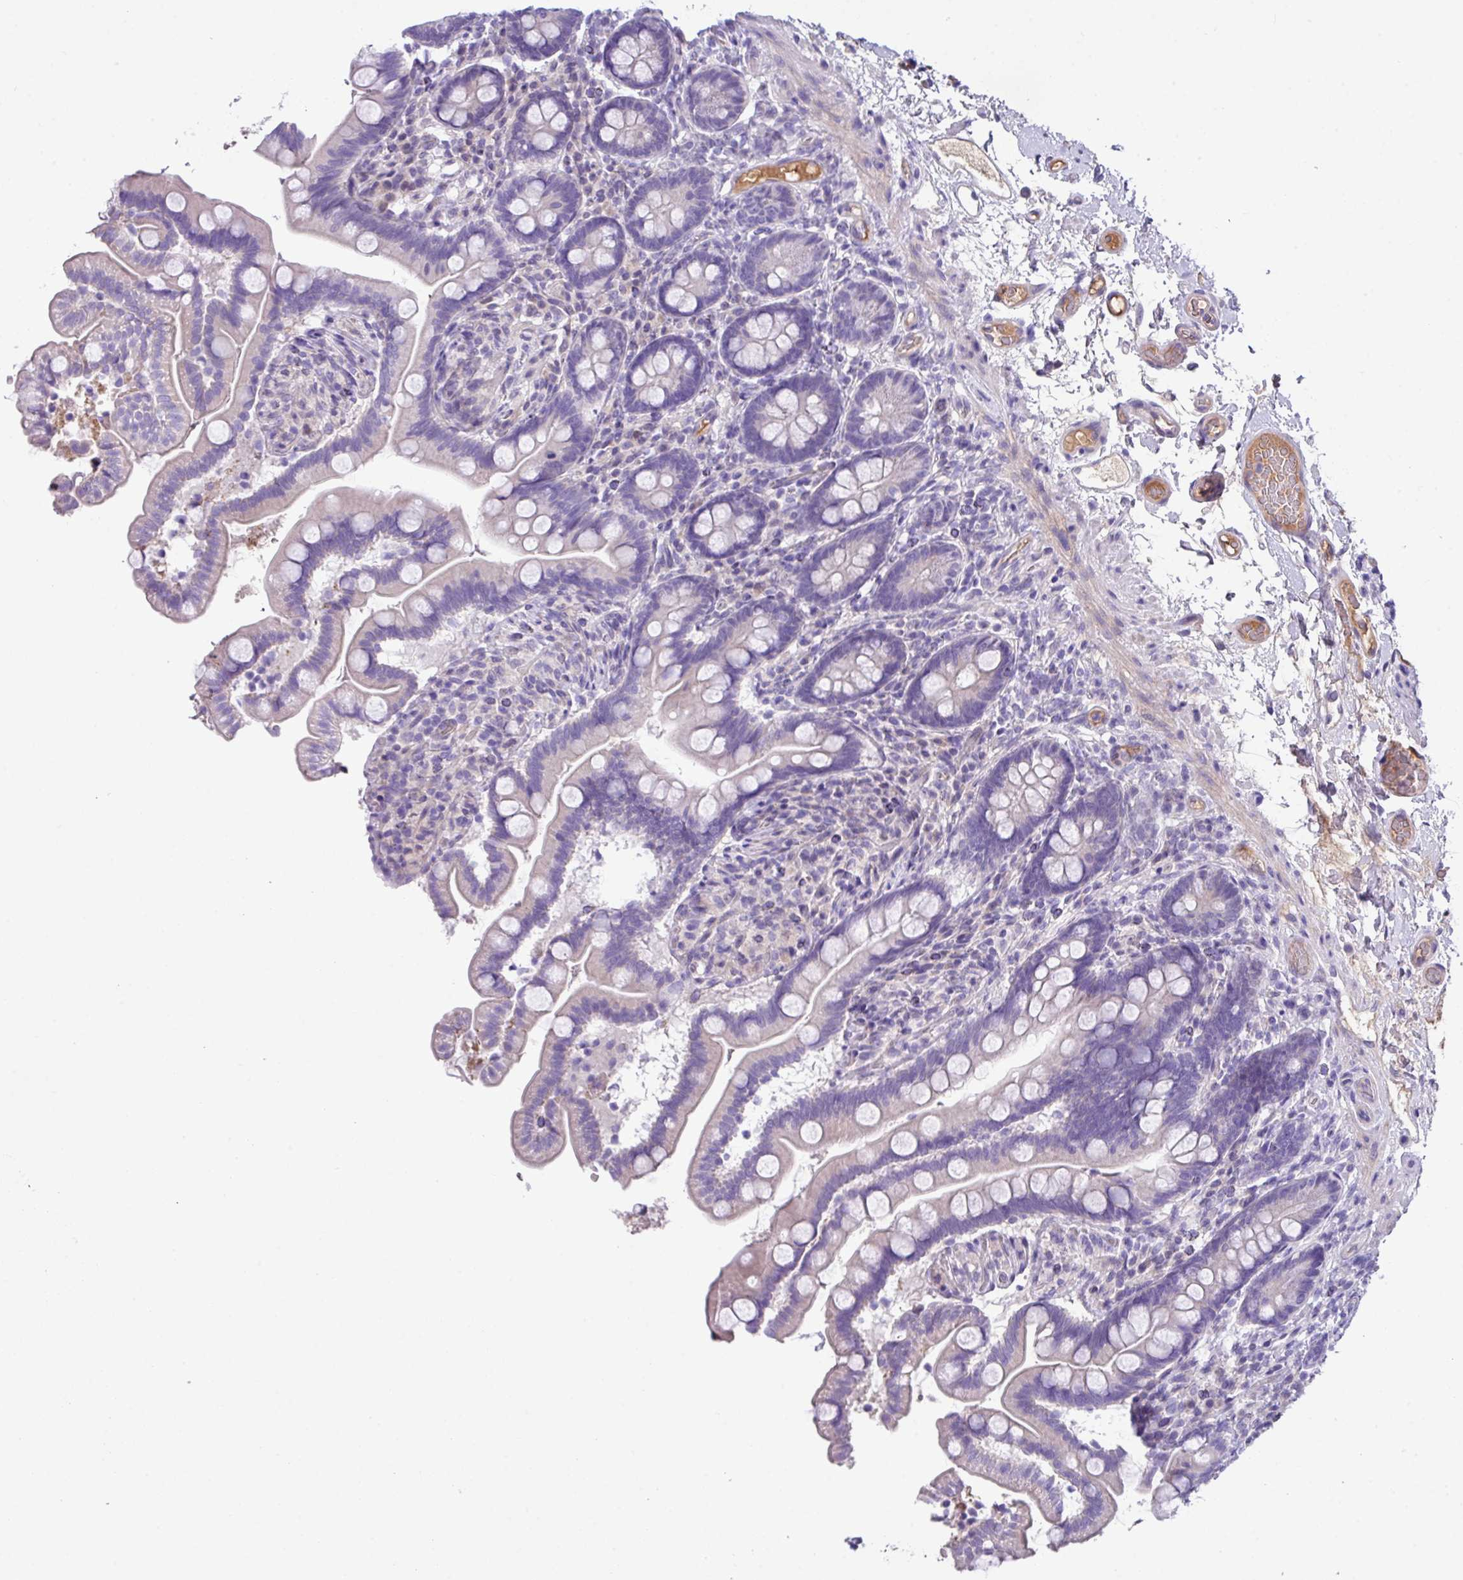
{"staining": {"intensity": "negative", "quantity": "none", "location": "none"}, "tissue": "small intestine", "cell_type": "Glandular cells", "image_type": "normal", "snomed": [{"axis": "morphology", "description": "Normal tissue, NOS"}, {"axis": "topography", "description": "Small intestine"}], "caption": "Protein analysis of benign small intestine reveals no significant positivity in glandular cells.", "gene": "DNAL1", "patient": {"sex": "female", "age": 64}}